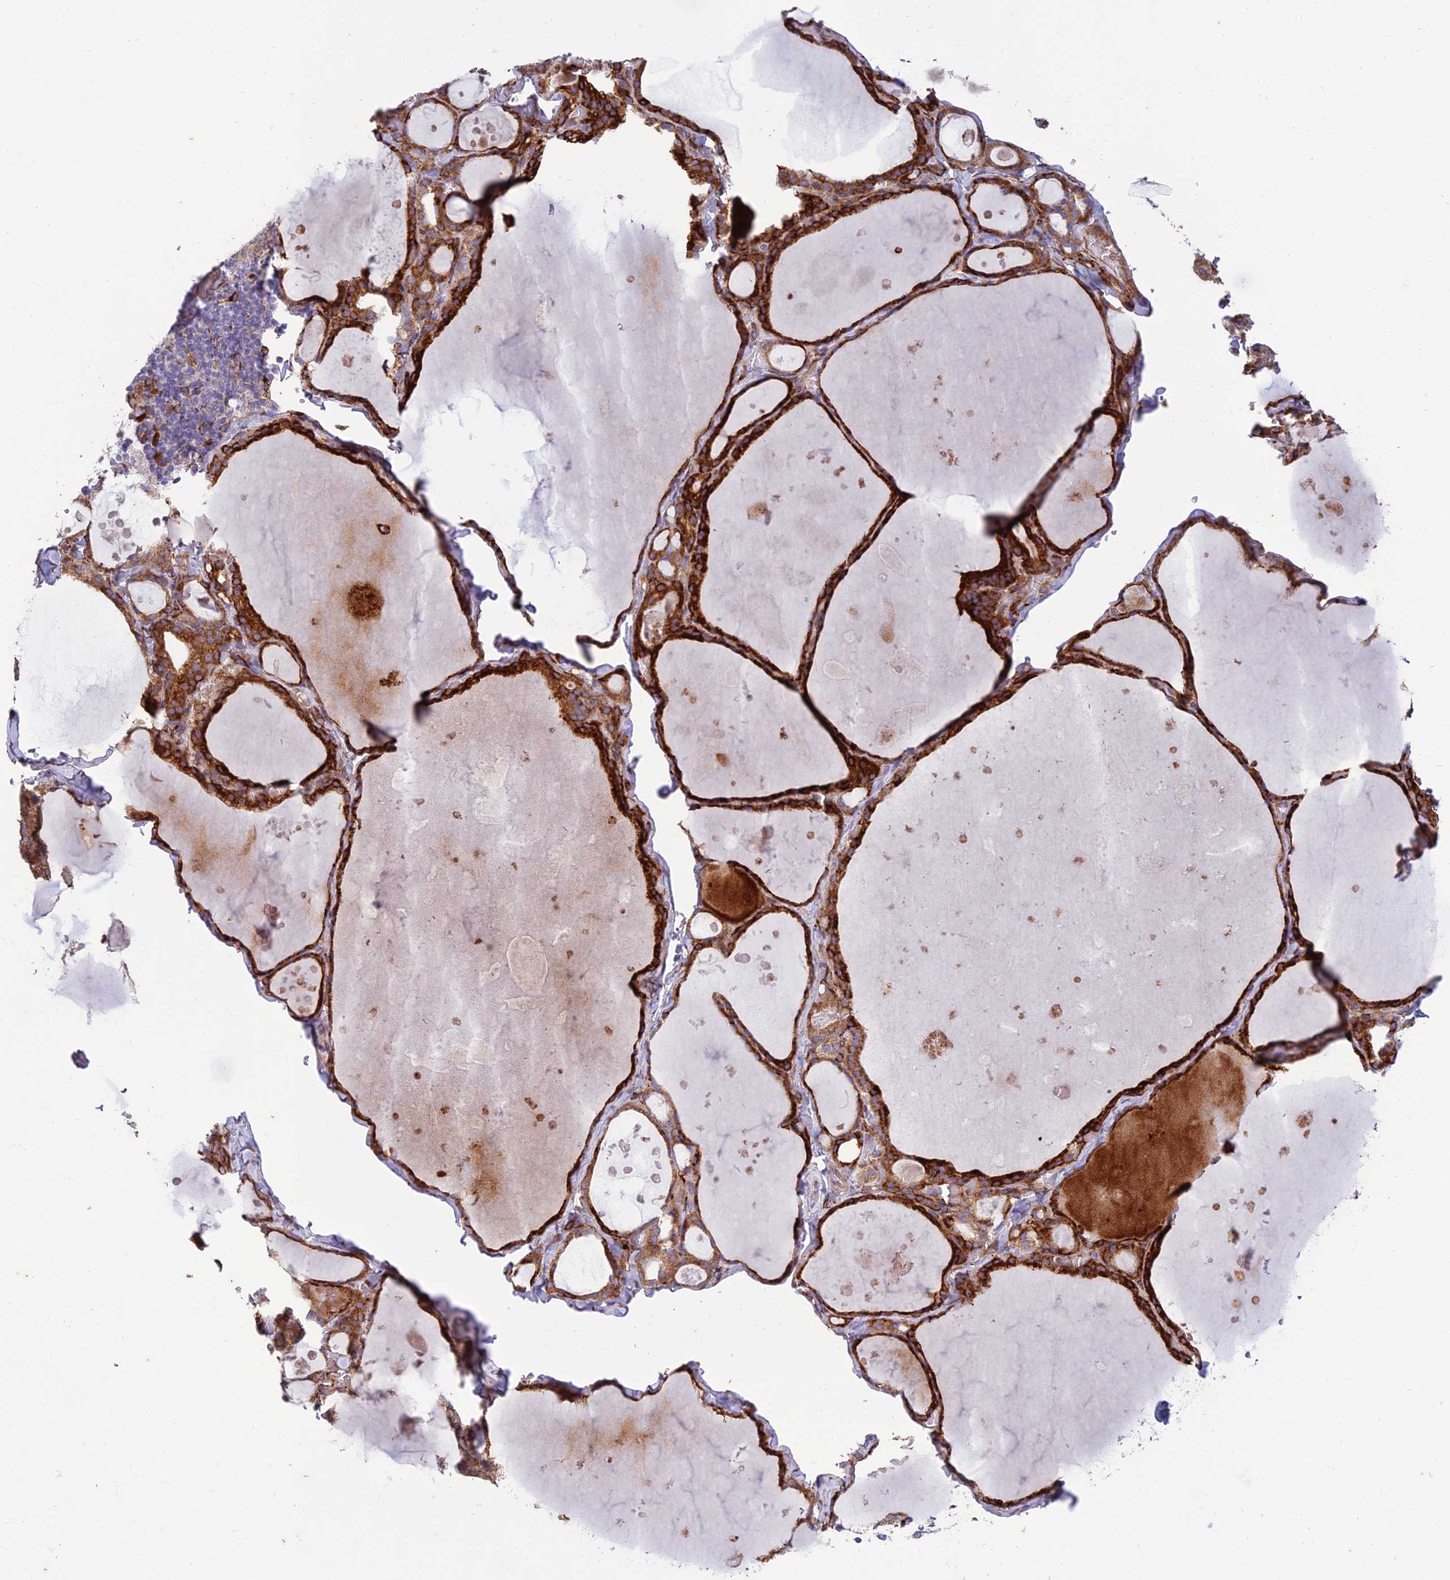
{"staining": {"intensity": "strong", "quantity": ">75%", "location": "cytoplasmic/membranous"}, "tissue": "thyroid gland", "cell_type": "Glandular cells", "image_type": "normal", "snomed": [{"axis": "morphology", "description": "Normal tissue, NOS"}, {"axis": "topography", "description": "Thyroid gland"}], "caption": "Immunohistochemical staining of unremarkable thyroid gland reveals strong cytoplasmic/membranous protein expression in about >75% of glandular cells. The protein of interest is shown in brown color, while the nuclei are stained blue.", "gene": "RCN3", "patient": {"sex": "male", "age": 56}}